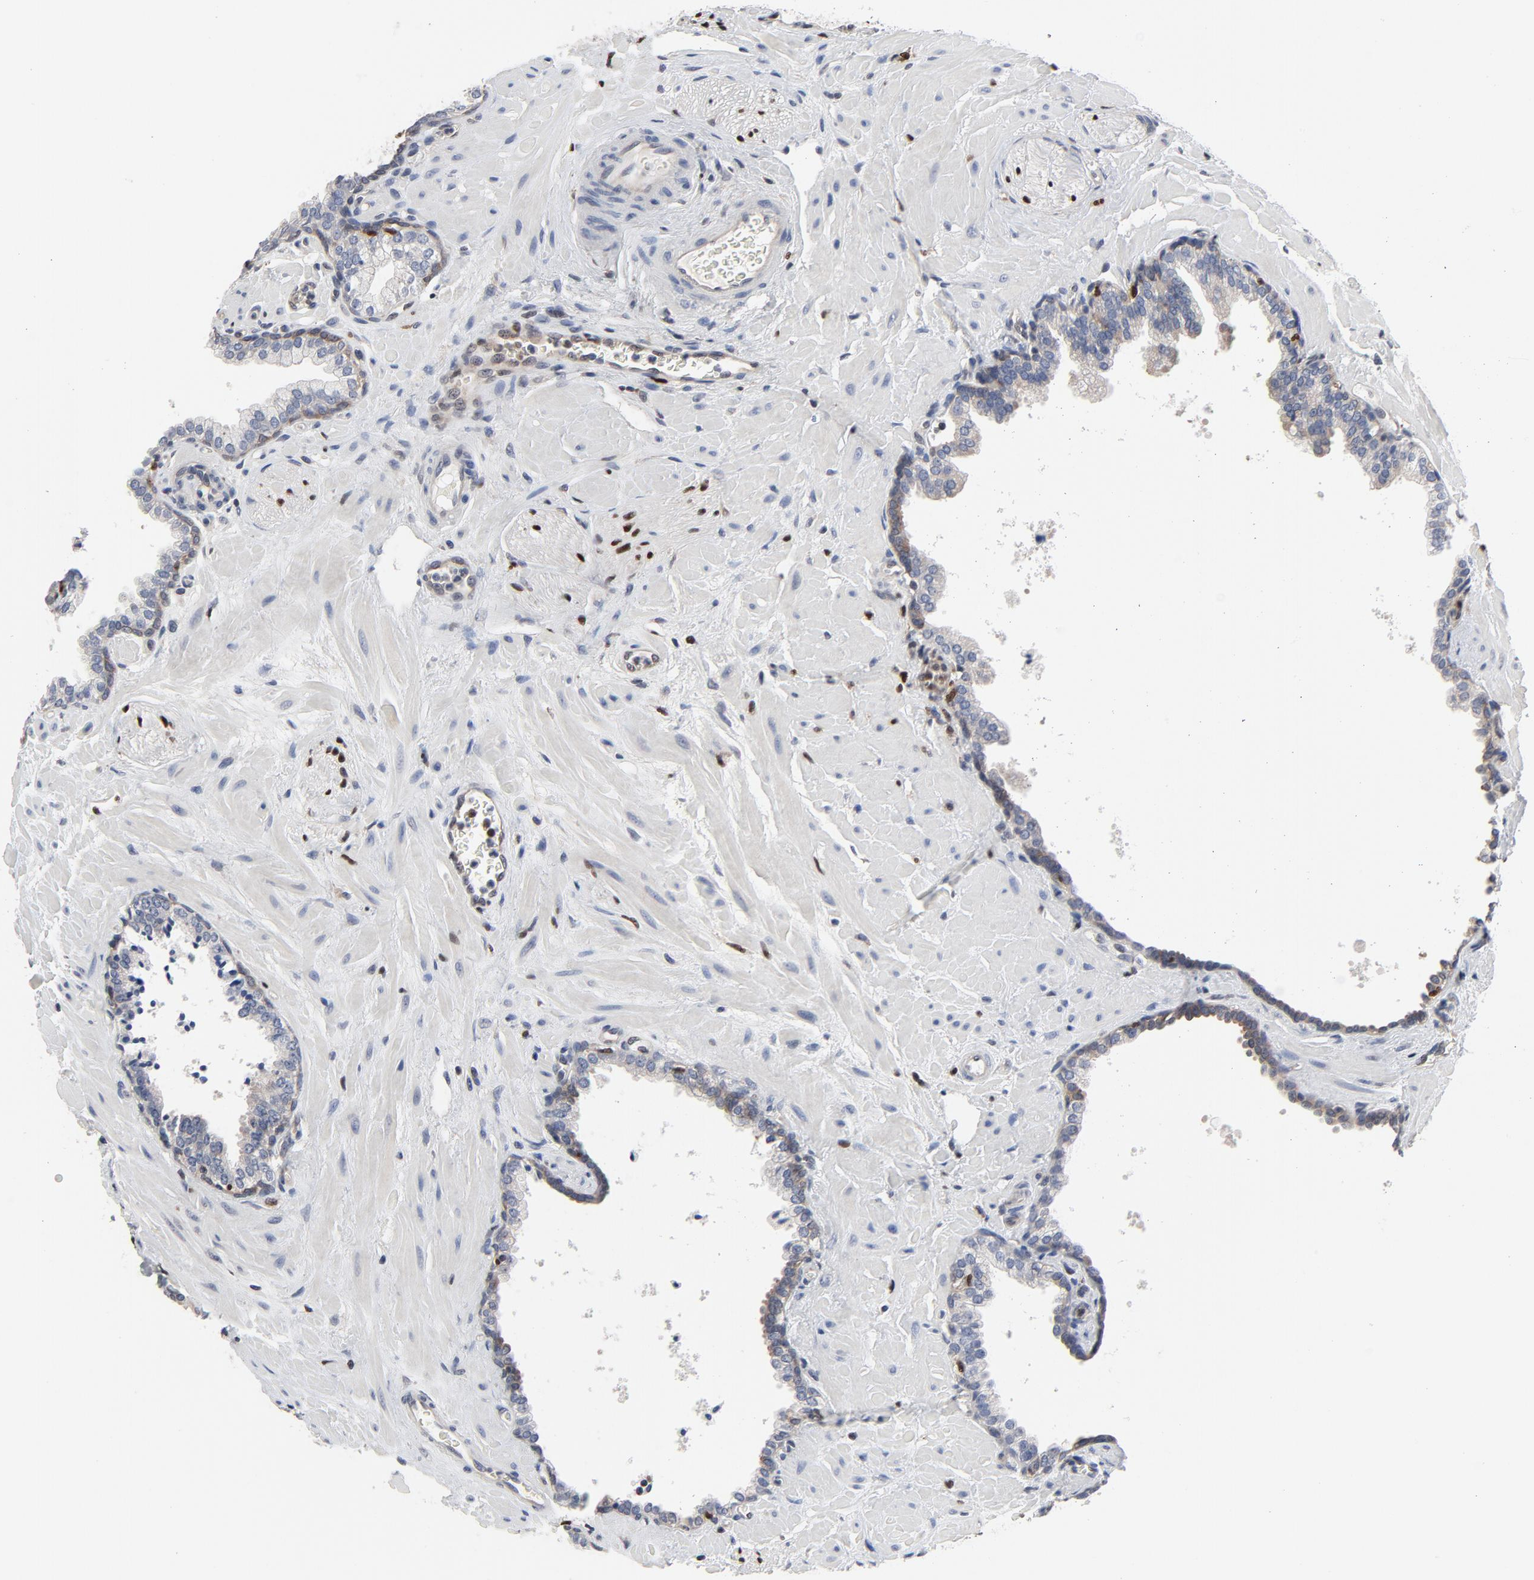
{"staining": {"intensity": "moderate", "quantity": "<25%", "location": "cytoplasmic/membranous"}, "tissue": "prostate", "cell_type": "Glandular cells", "image_type": "normal", "snomed": [{"axis": "morphology", "description": "Normal tissue, NOS"}, {"axis": "topography", "description": "Prostate"}], "caption": "Immunohistochemical staining of normal prostate displays moderate cytoplasmic/membranous protein expression in about <25% of glandular cells. The staining was performed using DAB, with brown indicating positive protein expression. Nuclei are stained blue with hematoxylin.", "gene": "NFKB1", "patient": {"sex": "male", "age": 60}}